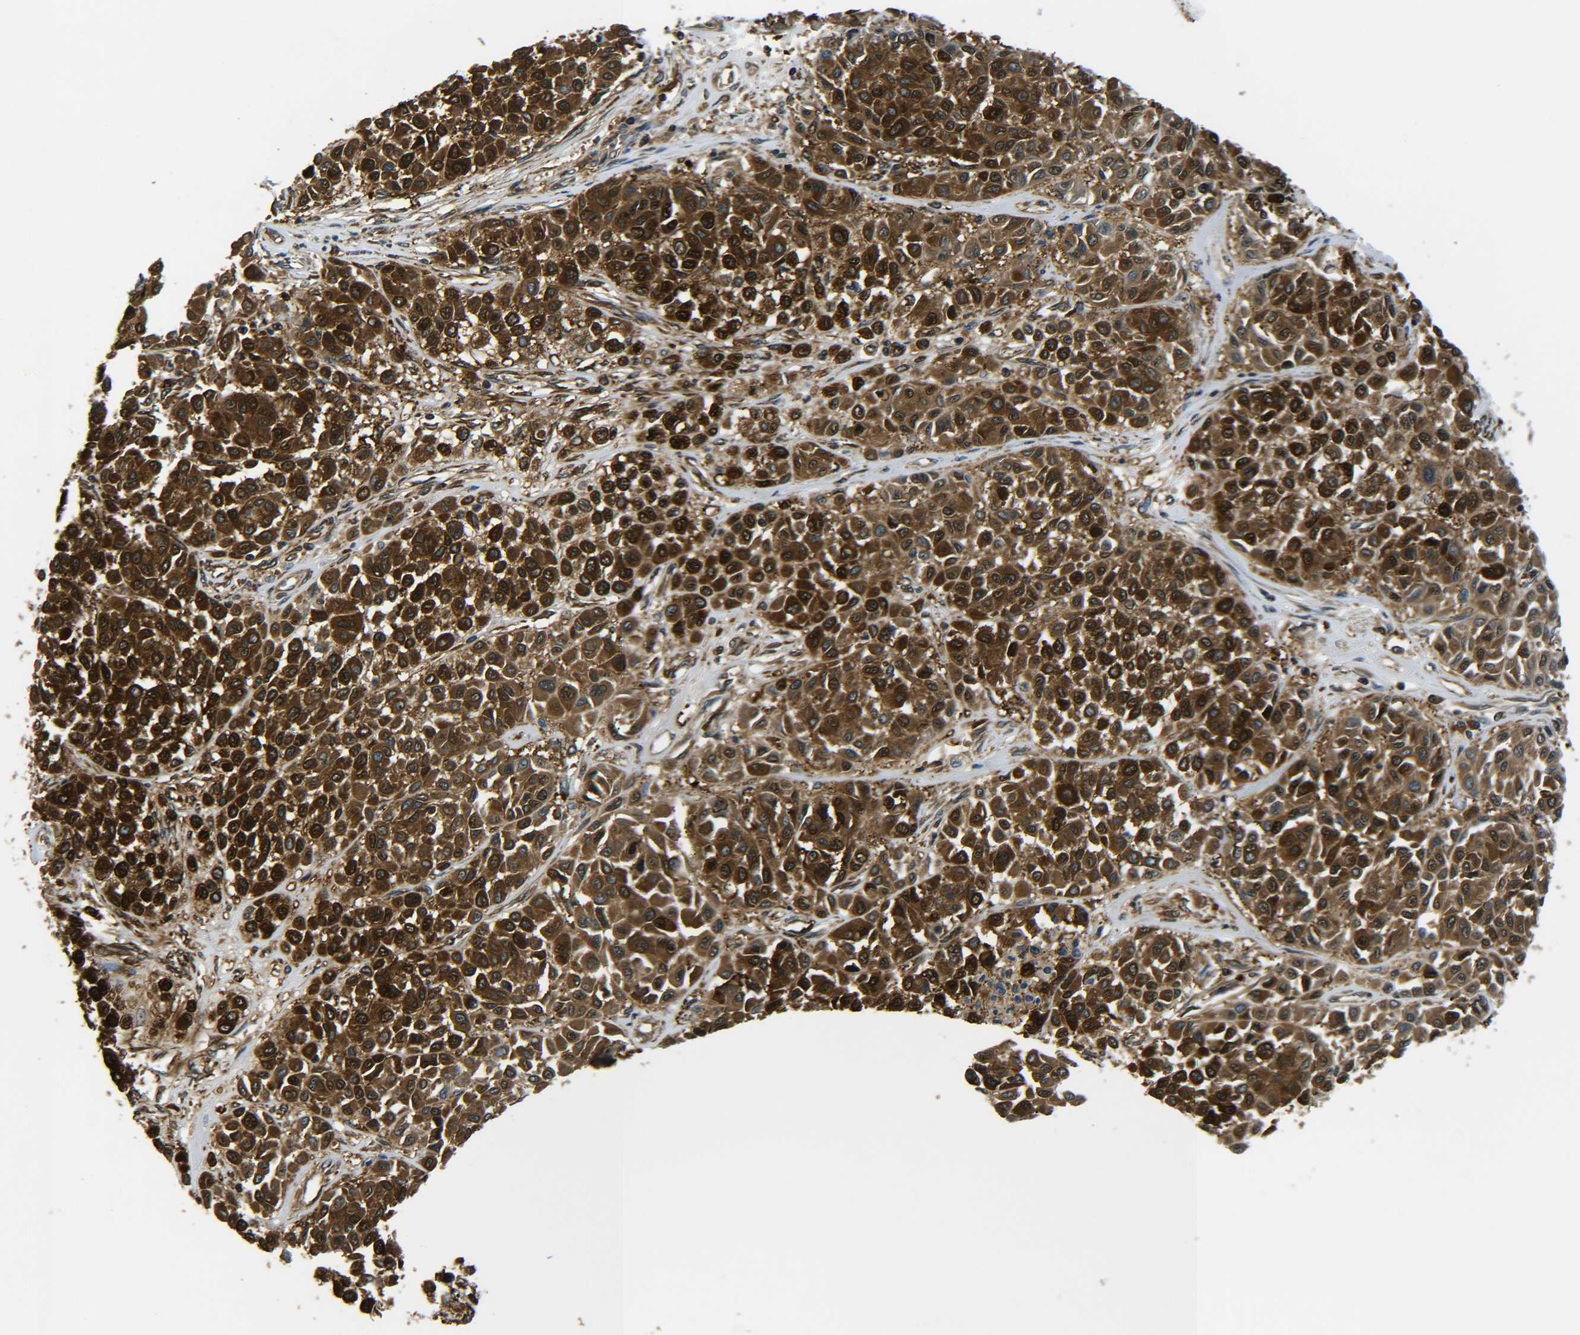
{"staining": {"intensity": "strong", "quantity": ">75%", "location": "cytoplasmic/membranous,nuclear"}, "tissue": "melanoma", "cell_type": "Tumor cells", "image_type": "cancer", "snomed": [{"axis": "morphology", "description": "Malignant melanoma, Metastatic site"}, {"axis": "topography", "description": "Soft tissue"}], "caption": "Immunohistochemical staining of malignant melanoma (metastatic site) displays high levels of strong cytoplasmic/membranous and nuclear staining in approximately >75% of tumor cells.", "gene": "PREB", "patient": {"sex": "male", "age": 41}}